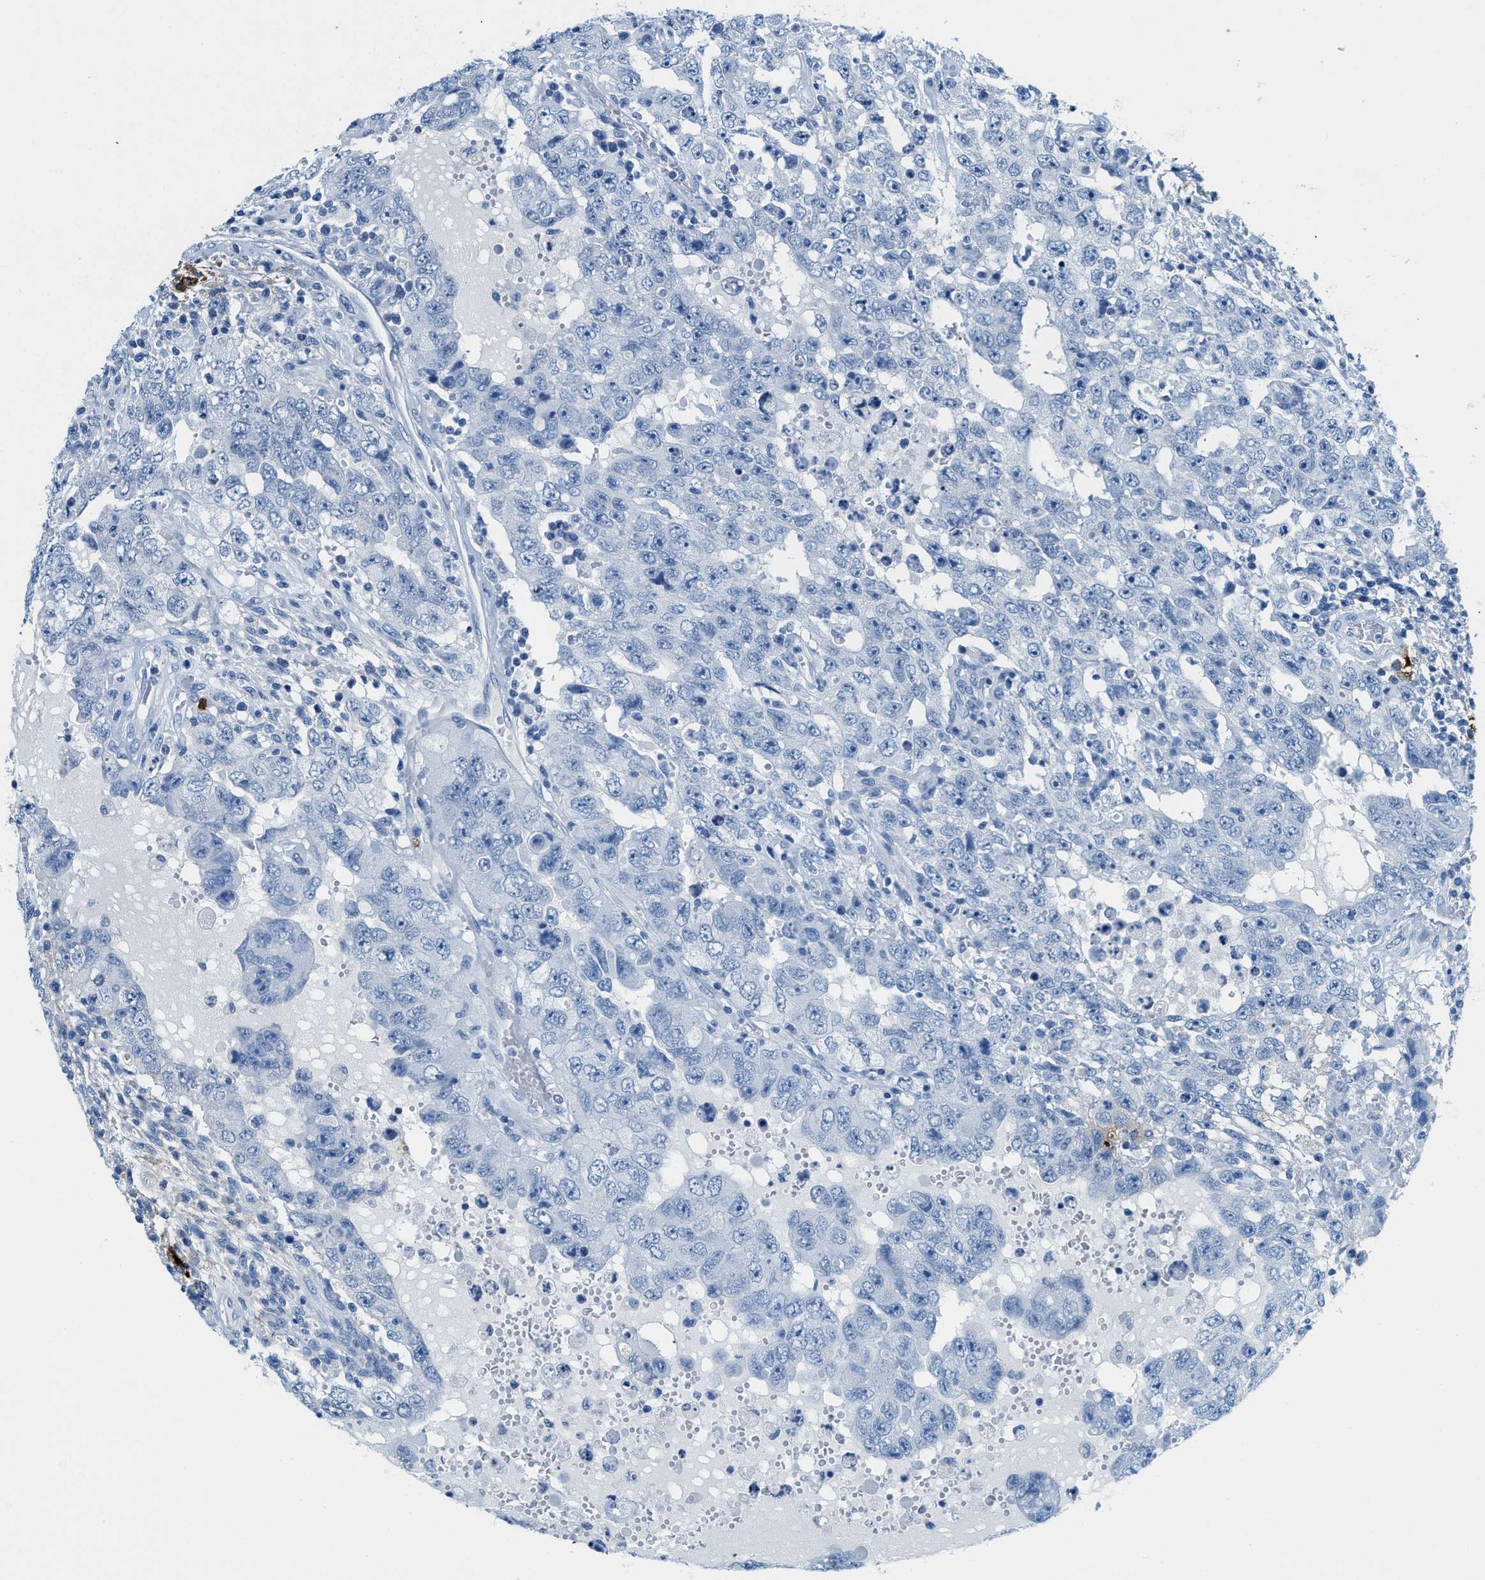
{"staining": {"intensity": "negative", "quantity": "none", "location": "none"}, "tissue": "testis cancer", "cell_type": "Tumor cells", "image_type": "cancer", "snomed": [{"axis": "morphology", "description": "Carcinoma, Embryonal, NOS"}, {"axis": "topography", "description": "Testis"}], "caption": "Immunohistochemical staining of testis embryonal carcinoma demonstrates no significant positivity in tumor cells.", "gene": "TPSAB1", "patient": {"sex": "male", "age": 26}}